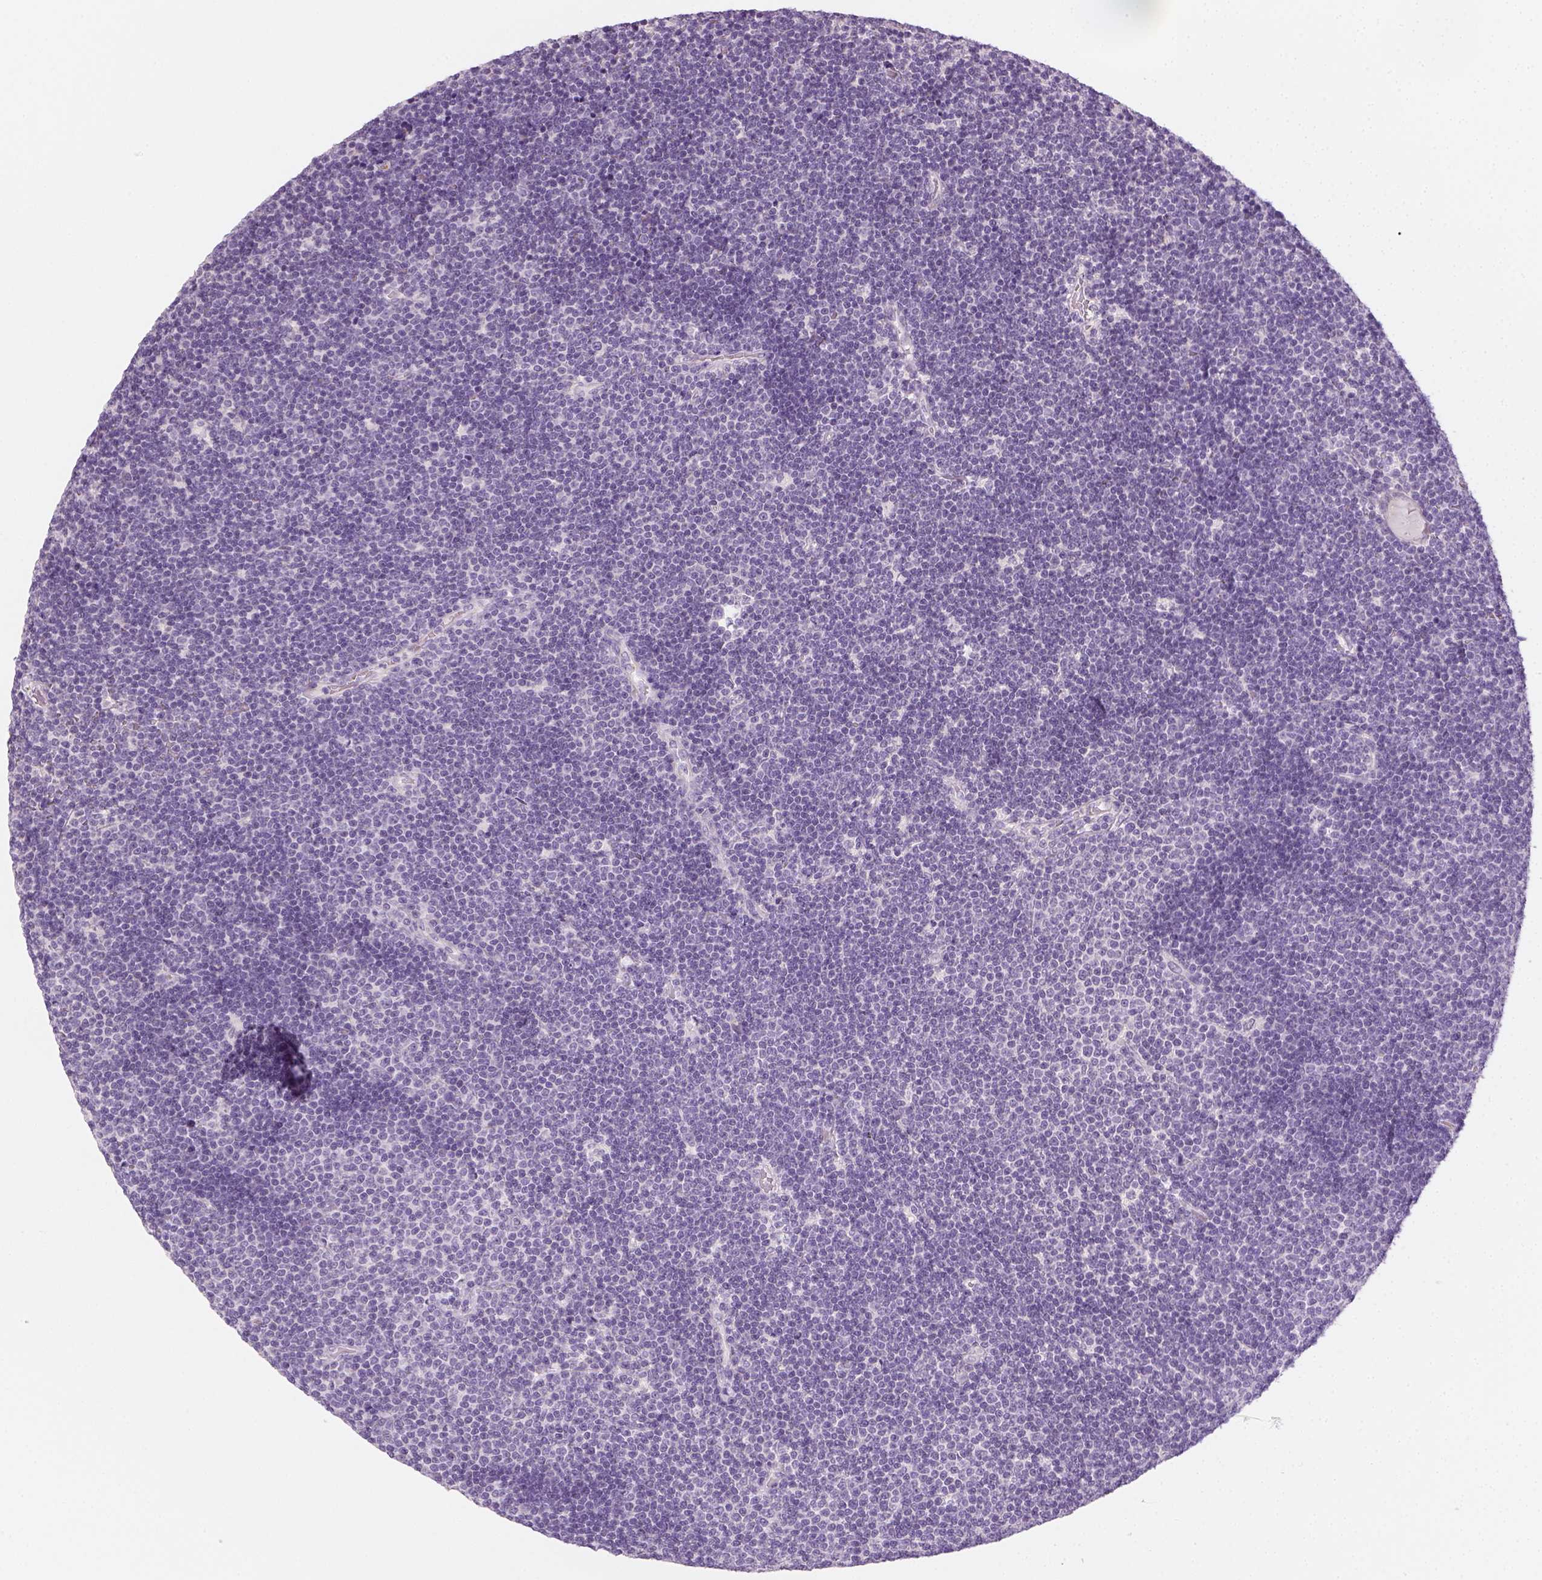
{"staining": {"intensity": "negative", "quantity": "none", "location": "none"}, "tissue": "lymphoma", "cell_type": "Tumor cells", "image_type": "cancer", "snomed": [{"axis": "morphology", "description": "Malignant lymphoma, non-Hodgkin's type, Low grade"}, {"axis": "topography", "description": "Brain"}], "caption": "Immunohistochemistry (IHC) photomicrograph of neoplastic tissue: human malignant lymphoma, non-Hodgkin's type (low-grade) stained with DAB (3,3'-diaminobenzidine) exhibits no significant protein expression in tumor cells. The staining is performed using DAB (3,3'-diaminobenzidine) brown chromogen with nuclei counter-stained in using hematoxylin.", "gene": "FAM163B", "patient": {"sex": "female", "age": 66}}